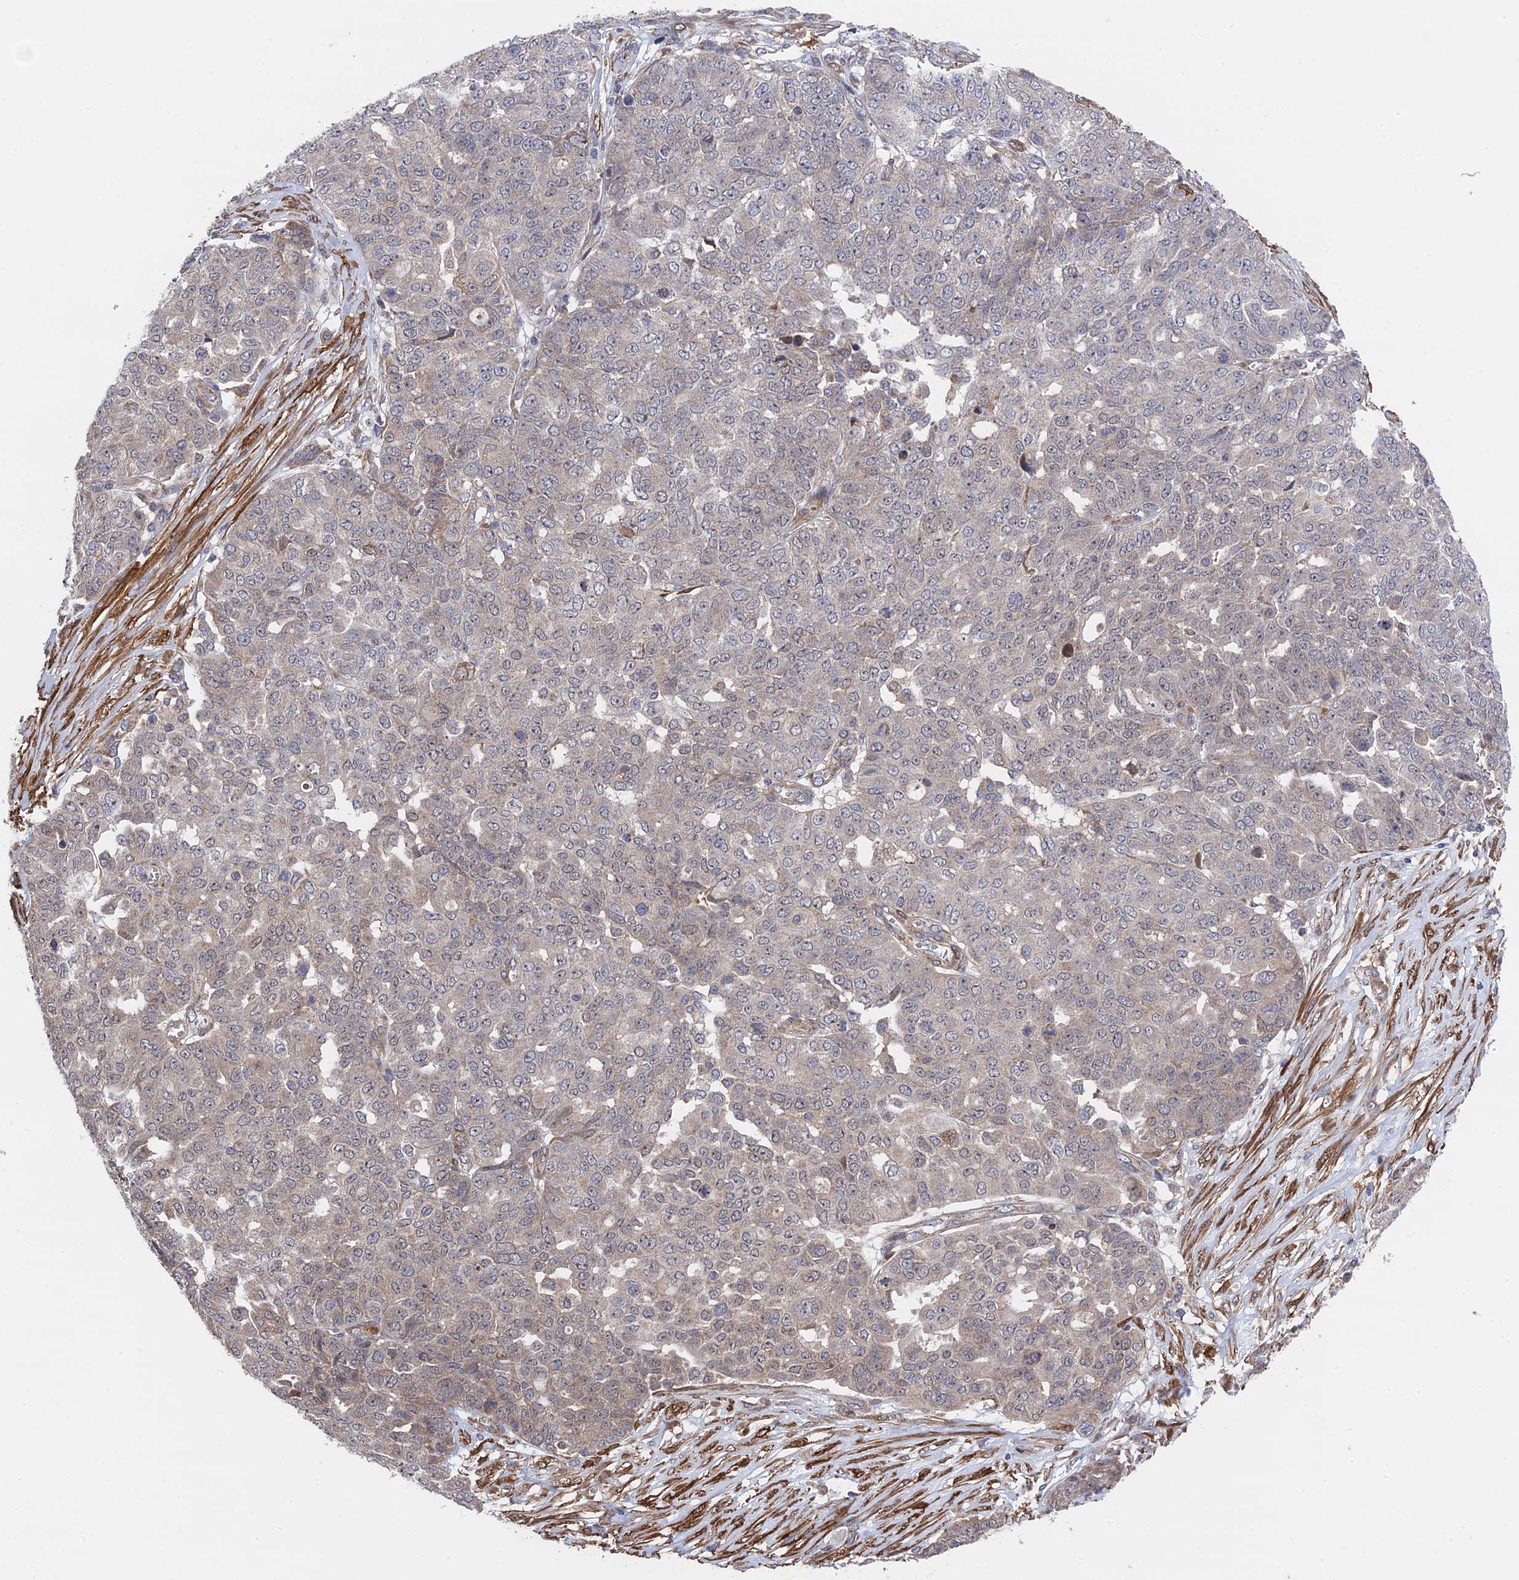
{"staining": {"intensity": "negative", "quantity": "none", "location": "none"}, "tissue": "ovarian cancer", "cell_type": "Tumor cells", "image_type": "cancer", "snomed": [{"axis": "morphology", "description": "Cystadenocarcinoma, serous, NOS"}, {"axis": "topography", "description": "Soft tissue"}, {"axis": "topography", "description": "Ovary"}], "caption": "Ovarian cancer stained for a protein using immunohistochemistry (IHC) displays no staining tumor cells.", "gene": "ZNF320", "patient": {"sex": "female", "age": 57}}